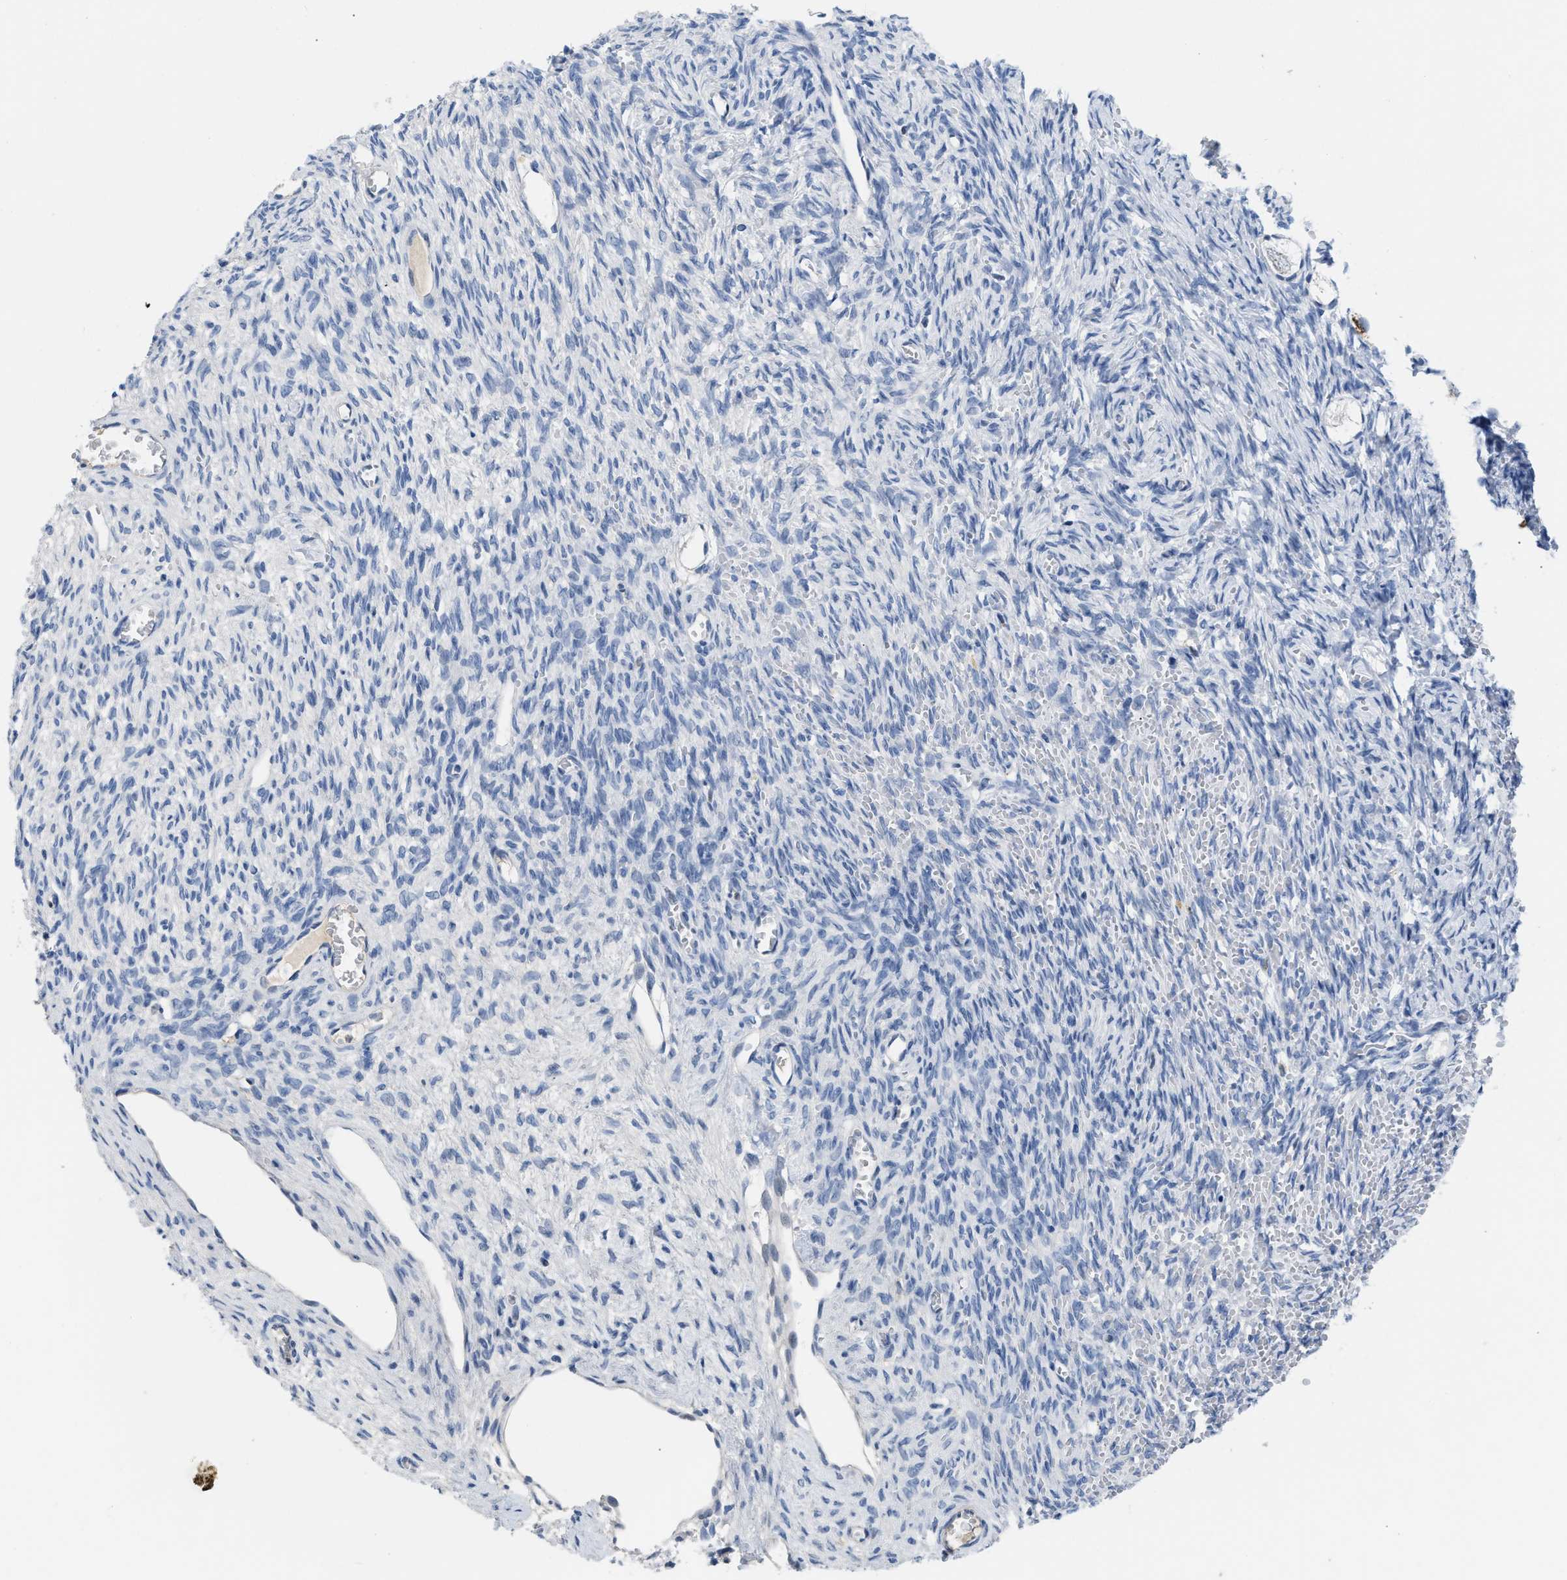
{"staining": {"intensity": "negative", "quantity": "none", "location": "none"}, "tissue": "ovary", "cell_type": "Follicle cells", "image_type": "normal", "snomed": [{"axis": "morphology", "description": "Normal tissue, NOS"}, {"axis": "topography", "description": "Ovary"}], "caption": "Immunohistochemistry (IHC) of normal ovary exhibits no positivity in follicle cells. The staining is performed using DAB (3,3'-diaminobenzidine) brown chromogen with nuclei counter-stained in using hematoxylin.", "gene": "BOLL", "patient": {"sex": "female", "age": 27}}